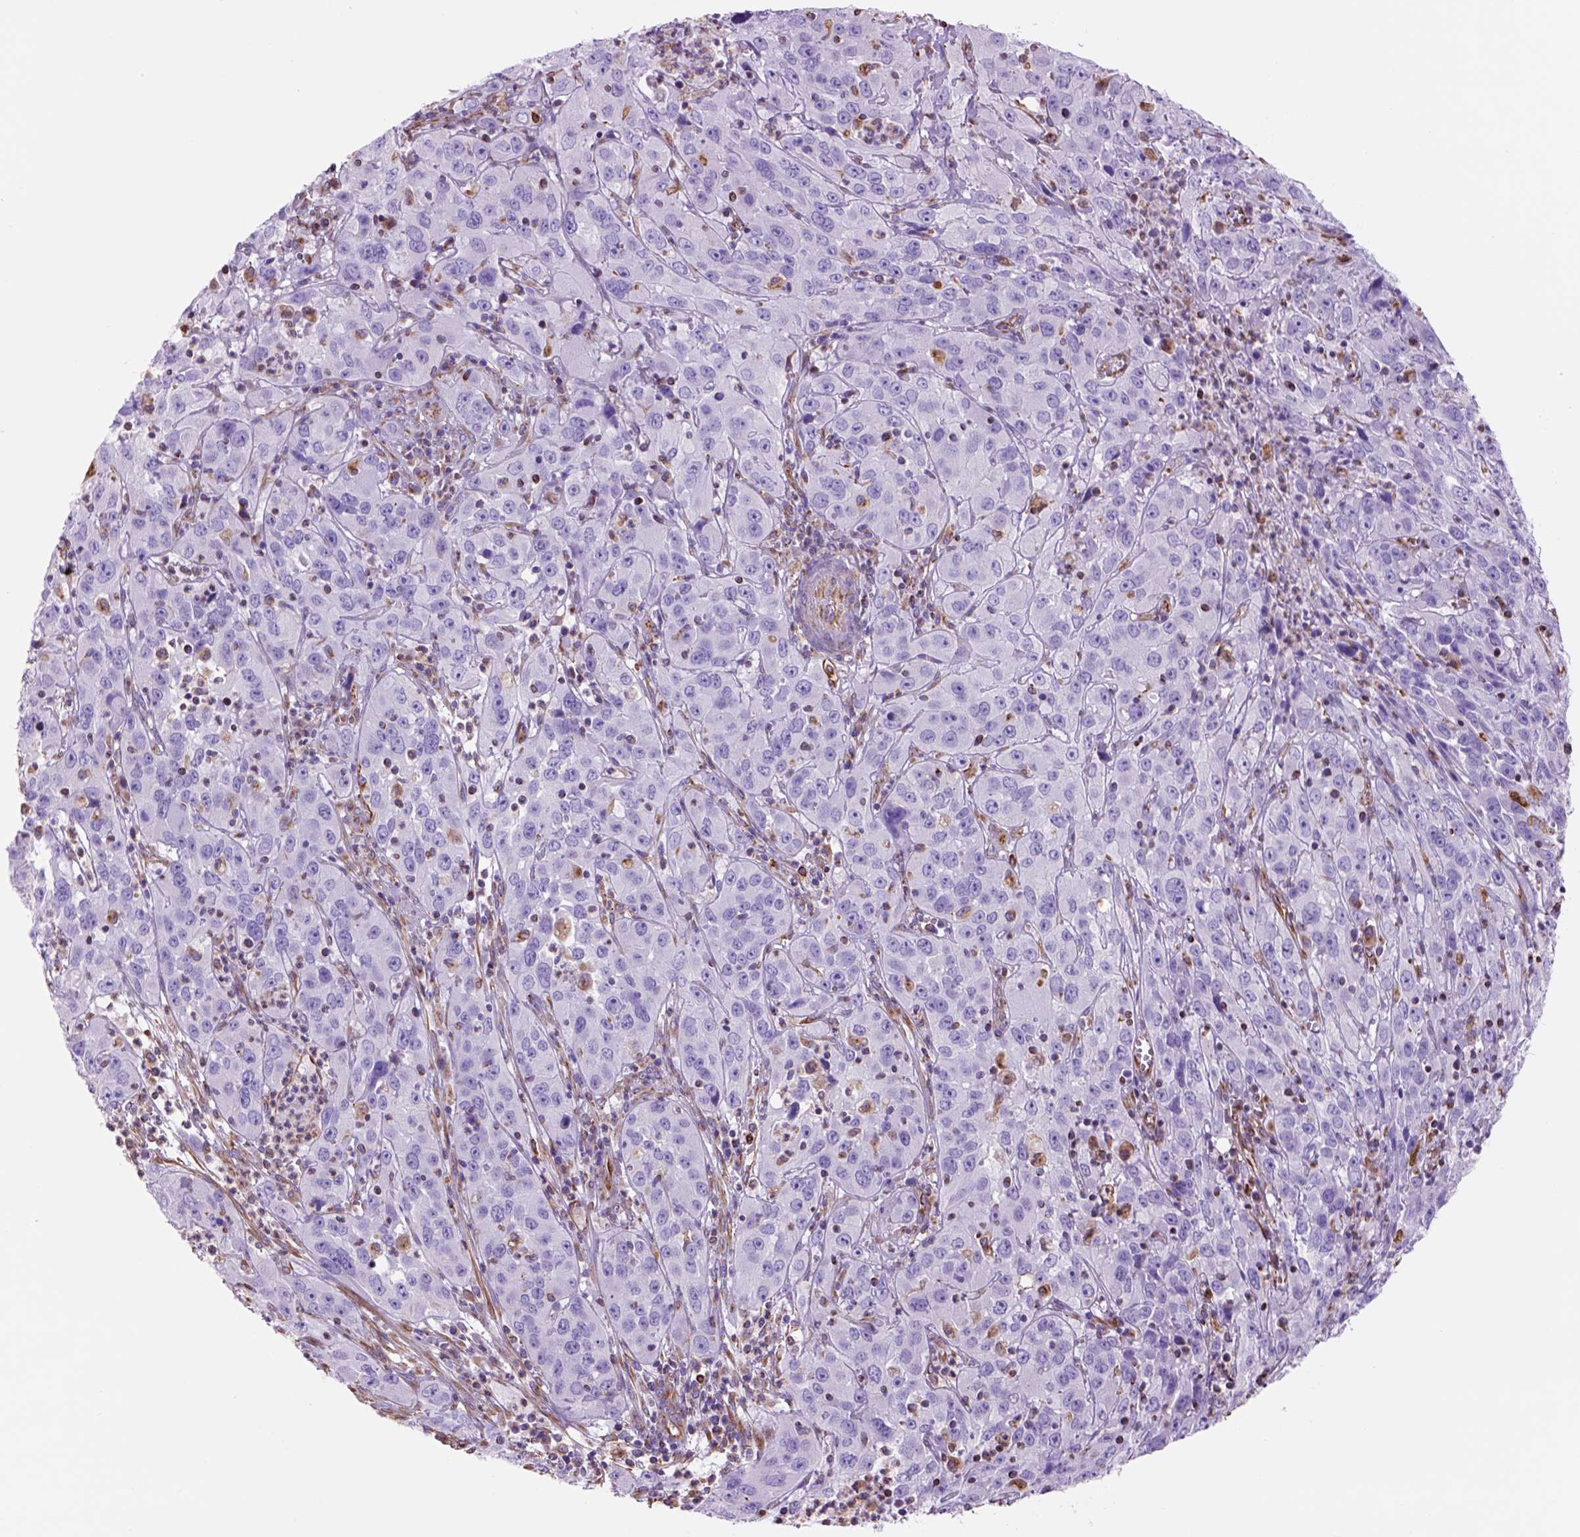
{"staining": {"intensity": "negative", "quantity": "none", "location": "none"}, "tissue": "cervical cancer", "cell_type": "Tumor cells", "image_type": "cancer", "snomed": [{"axis": "morphology", "description": "Squamous cell carcinoma, NOS"}, {"axis": "topography", "description": "Cervix"}], "caption": "Protein analysis of cervical cancer reveals no significant positivity in tumor cells.", "gene": "ZZZ3", "patient": {"sex": "female", "age": 32}}